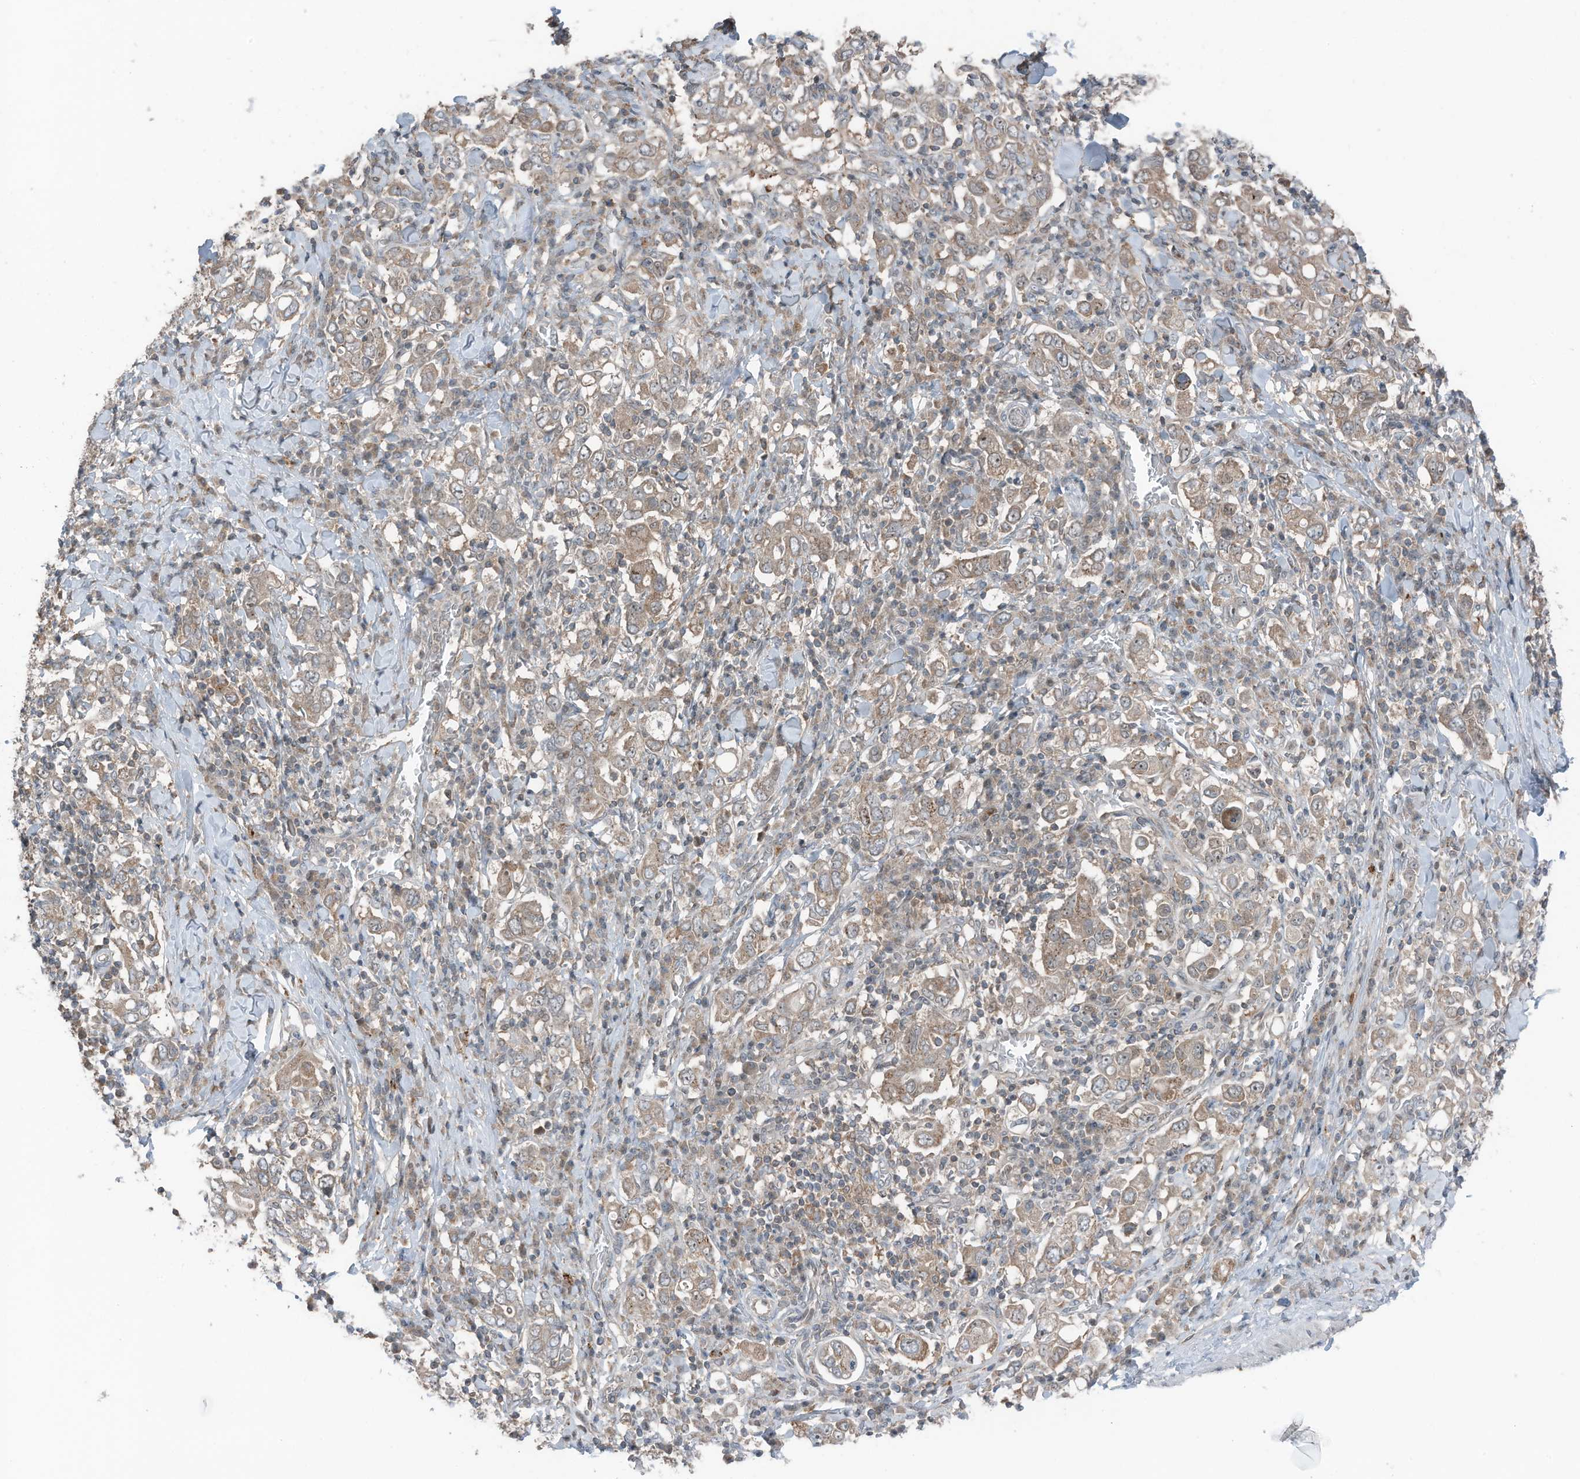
{"staining": {"intensity": "moderate", "quantity": ">75%", "location": "cytoplasmic/membranous"}, "tissue": "stomach cancer", "cell_type": "Tumor cells", "image_type": "cancer", "snomed": [{"axis": "morphology", "description": "Adenocarcinoma, NOS"}, {"axis": "topography", "description": "Stomach, upper"}], "caption": "The photomicrograph exhibits a brown stain indicating the presence of a protein in the cytoplasmic/membranous of tumor cells in stomach cancer (adenocarcinoma).", "gene": "TXNDC9", "patient": {"sex": "male", "age": 62}}